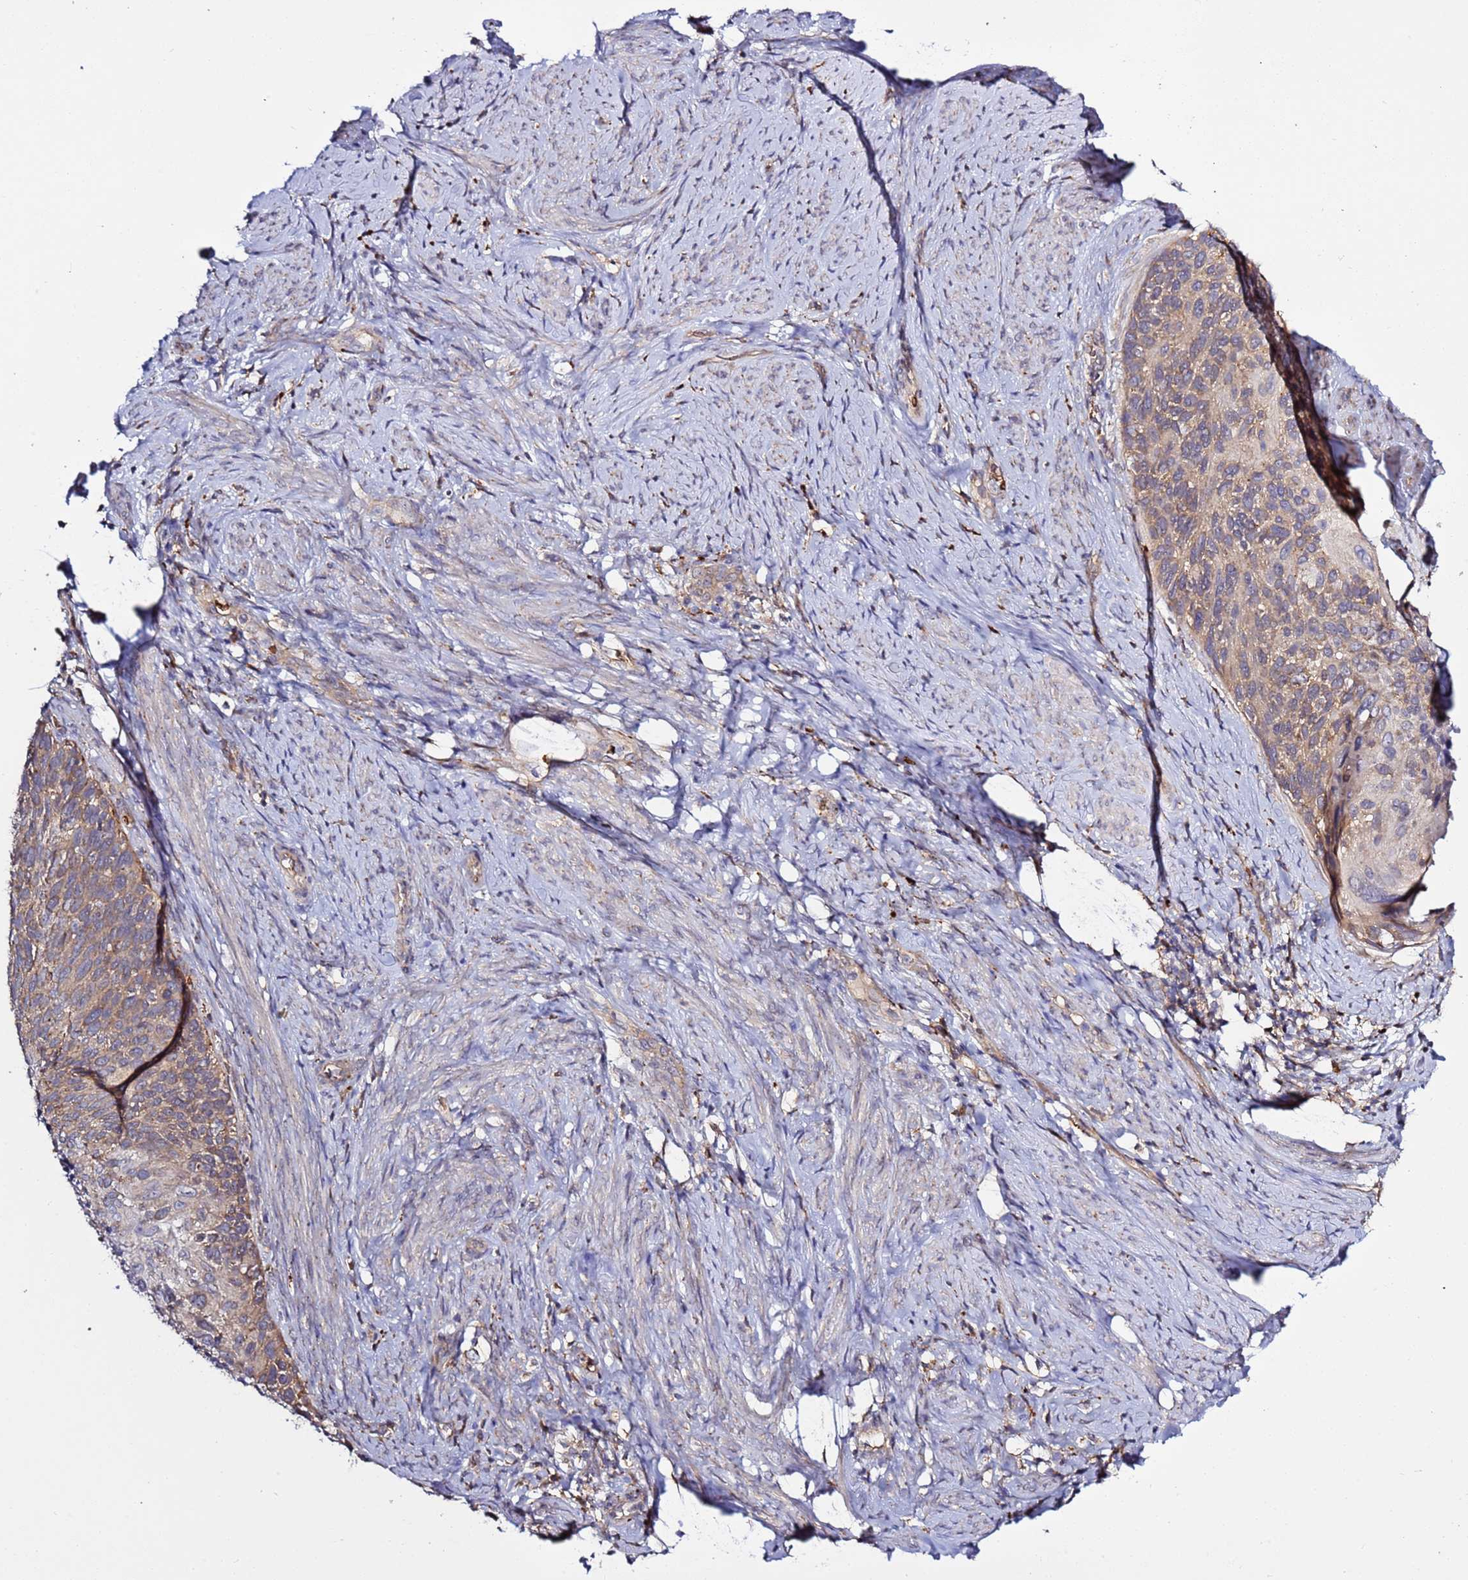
{"staining": {"intensity": "weak", "quantity": ">75%", "location": "cytoplasmic/membranous"}, "tissue": "cervical cancer", "cell_type": "Tumor cells", "image_type": "cancer", "snomed": [{"axis": "morphology", "description": "Squamous cell carcinoma, NOS"}, {"axis": "topography", "description": "Cervix"}], "caption": "This is a histology image of immunohistochemistry (IHC) staining of squamous cell carcinoma (cervical), which shows weak expression in the cytoplasmic/membranous of tumor cells.", "gene": "VPS36", "patient": {"sex": "female", "age": 80}}